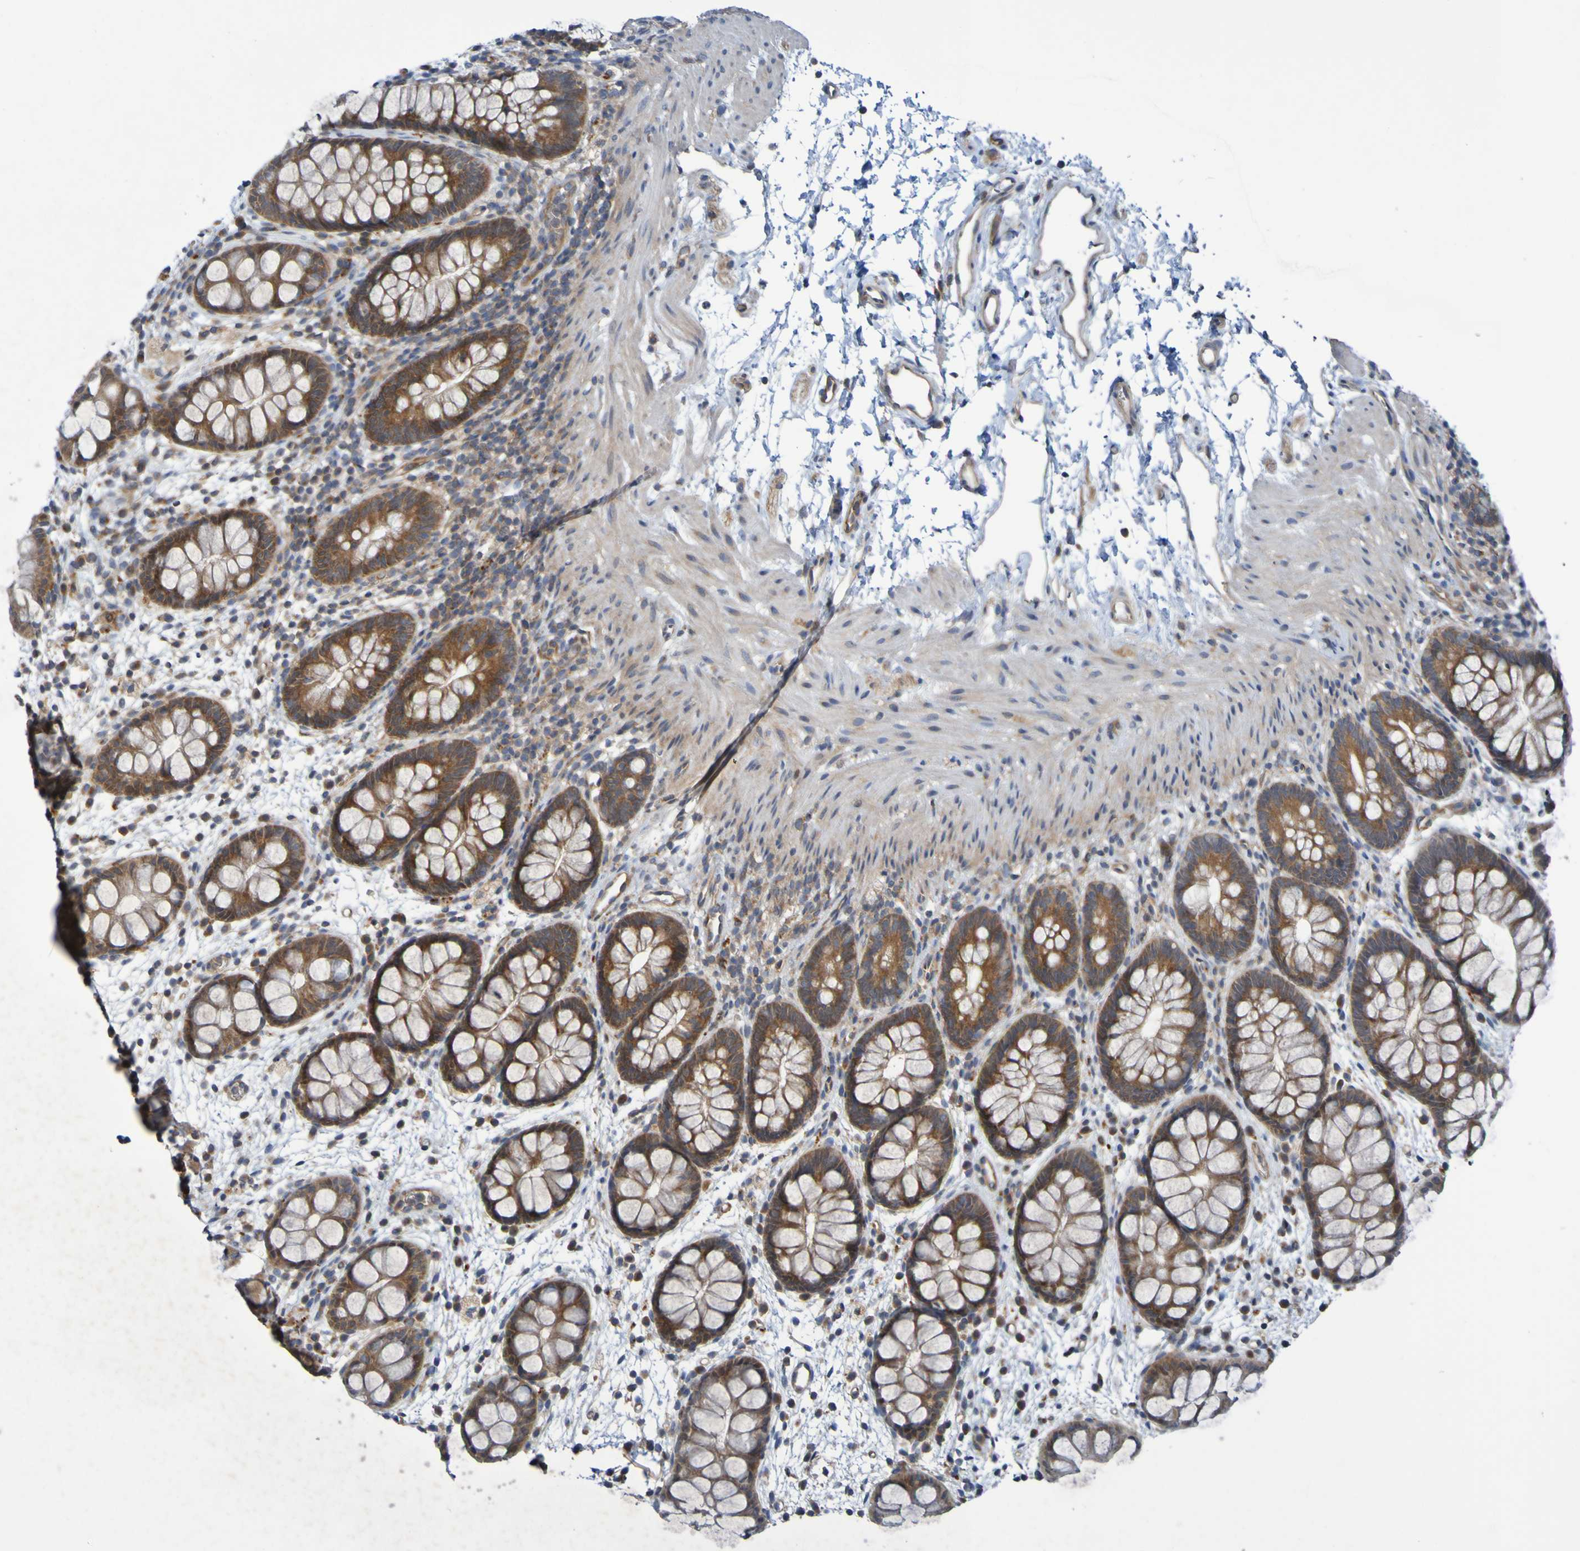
{"staining": {"intensity": "moderate", "quantity": ">75%", "location": "cytoplasmic/membranous"}, "tissue": "rectum", "cell_type": "Glandular cells", "image_type": "normal", "snomed": [{"axis": "morphology", "description": "Normal tissue, NOS"}, {"axis": "topography", "description": "Rectum"}], "caption": "Immunohistochemistry (IHC) image of unremarkable rectum stained for a protein (brown), which displays medium levels of moderate cytoplasmic/membranous expression in approximately >75% of glandular cells.", "gene": "SDK1", "patient": {"sex": "female", "age": 24}}